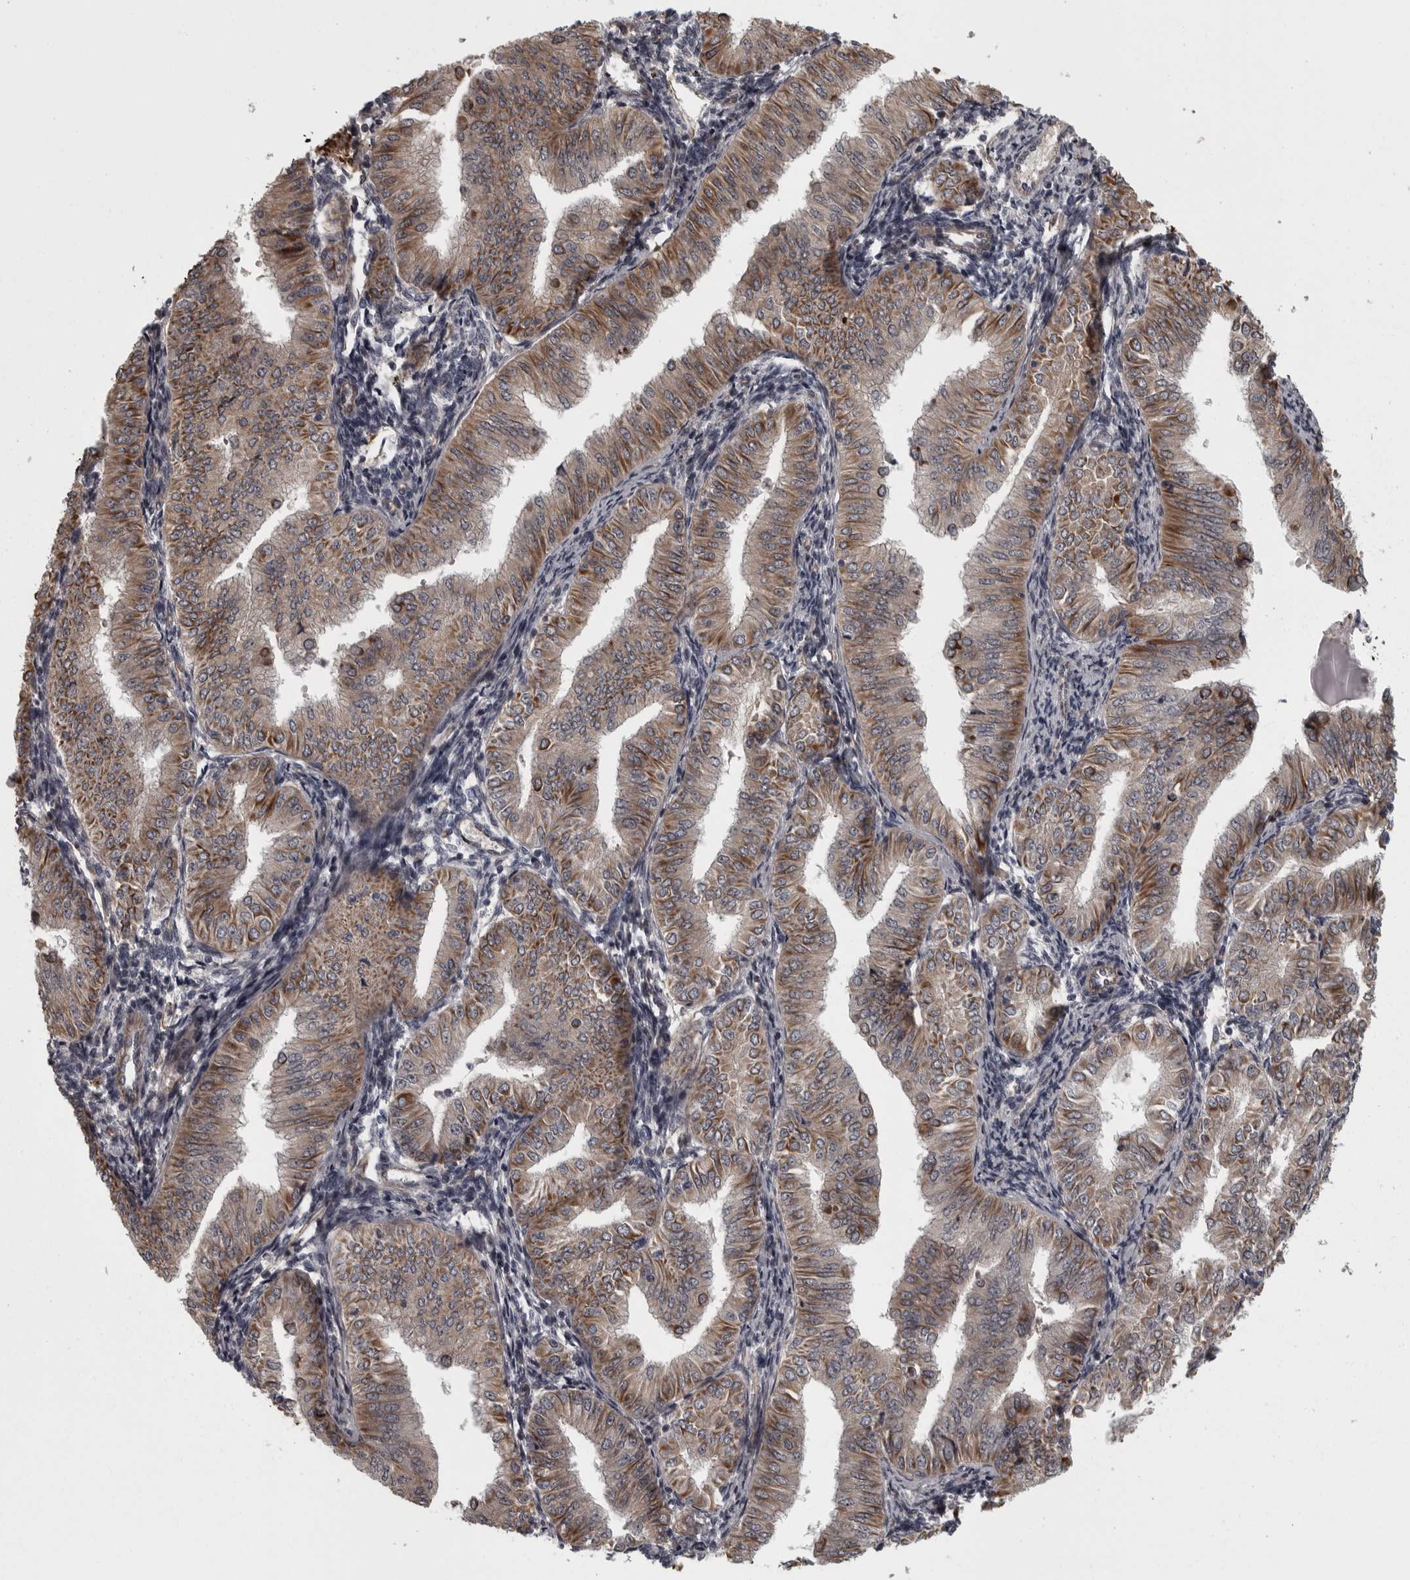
{"staining": {"intensity": "moderate", "quantity": ">75%", "location": "cytoplasmic/membranous"}, "tissue": "endometrial cancer", "cell_type": "Tumor cells", "image_type": "cancer", "snomed": [{"axis": "morphology", "description": "Normal tissue, NOS"}, {"axis": "morphology", "description": "Adenocarcinoma, NOS"}, {"axis": "topography", "description": "Endometrium"}], "caption": "Protein analysis of adenocarcinoma (endometrial) tissue demonstrates moderate cytoplasmic/membranous staining in approximately >75% of tumor cells. The staining is performed using DAB brown chromogen to label protein expression. The nuclei are counter-stained blue using hematoxylin.", "gene": "FAAP100", "patient": {"sex": "female", "age": 53}}